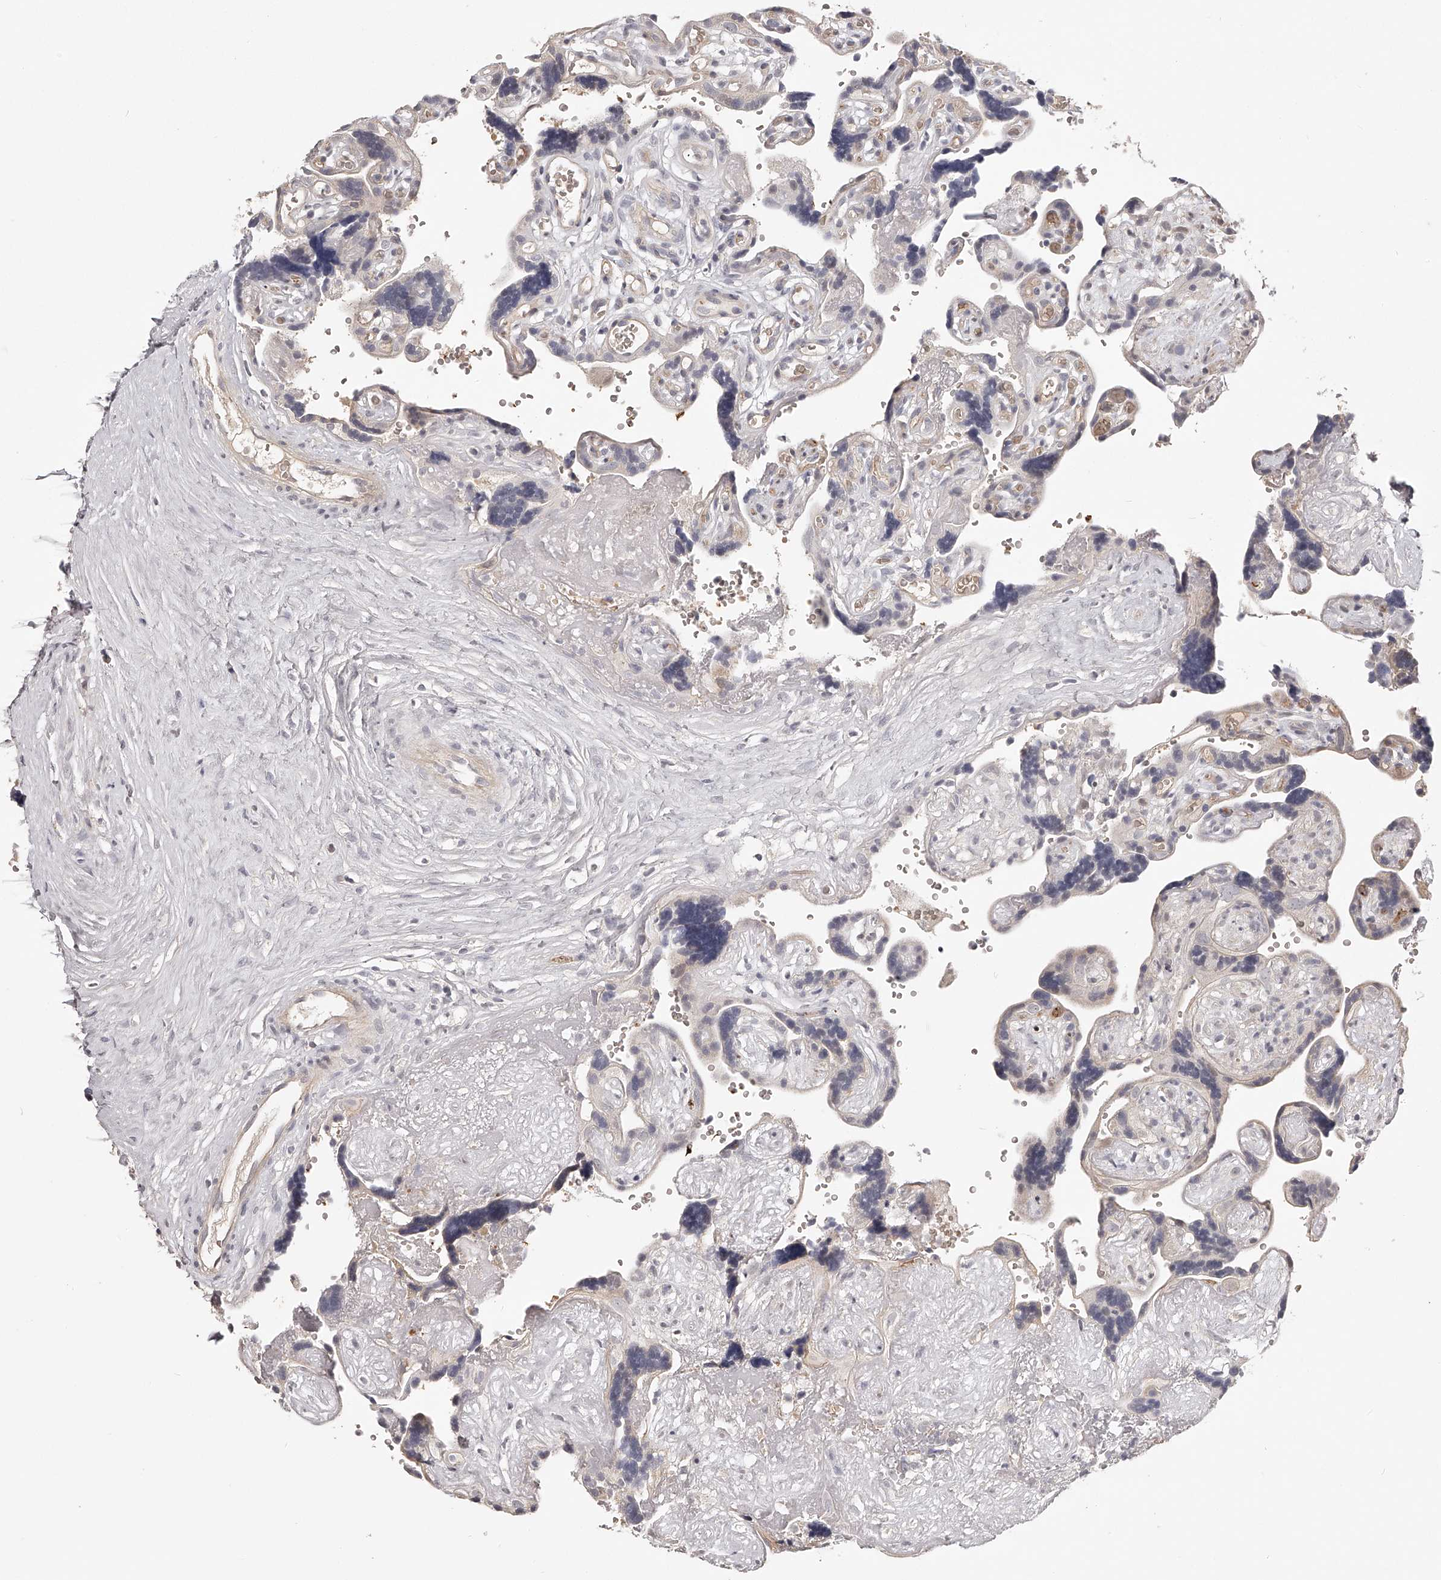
{"staining": {"intensity": "negative", "quantity": "none", "location": "none"}, "tissue": "placenta", "cell_type": "Decidual cells", "image_type": "normal", "snomed": [{"axis": "morphology", "description": "Normal tissue, NOS"}, {"axis": "topography", "description": "Placenta"}], "caption": "IHC photomicrograph of normal placenta: human placenta stained with DAB (3,3'-diaminobenzidine) displays no significant protein positivity in decidual cells.", "gene": "ZNF582", "patient": {"sex": "female", "age": 30}}